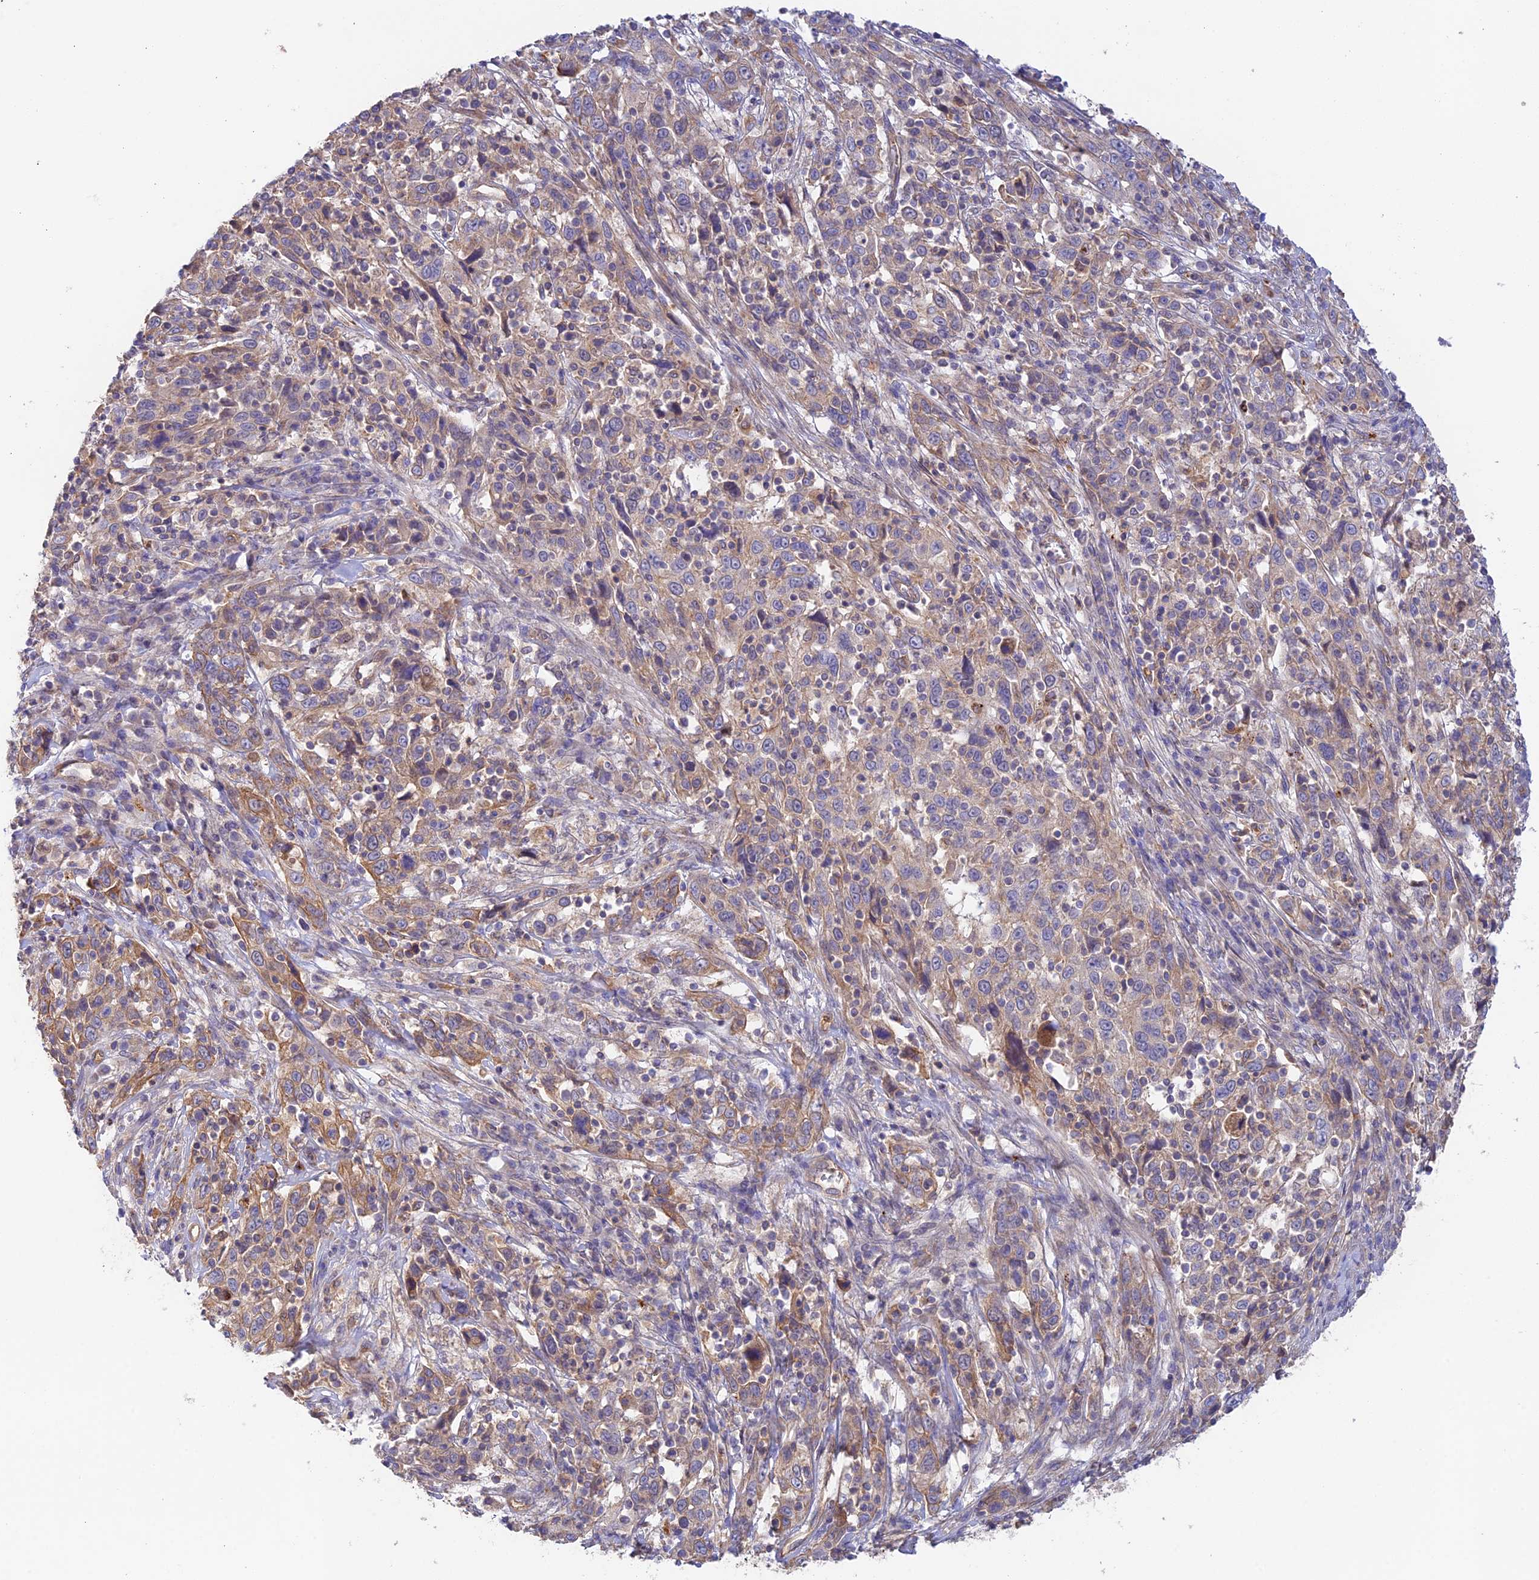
{"staining": {"intensity": "weak", "quantity": "25%-75%", "location": "cytoplasmic/membranous"}, "tissue": "cervical cancer", "cell_type": "Tumor cells", "image_type": "cancer", "snomed": [{"axis": "morphology", "description": "Squamous cell carcinoma, NOS"}, {"axis": "topography", "description": "Cervix"}], "caption": "This micrograph exhibits squamous cell carcinoma (cervical) stained with immunohistochemistry (IHC) to label a protein in brown. The cytoplasmic/membranous of tumor cells show weak positivity for the protein. Nuclei are counter-stained blue.", "gene": "MYO9A", "patient": {"sex": "female", "age": 46}}